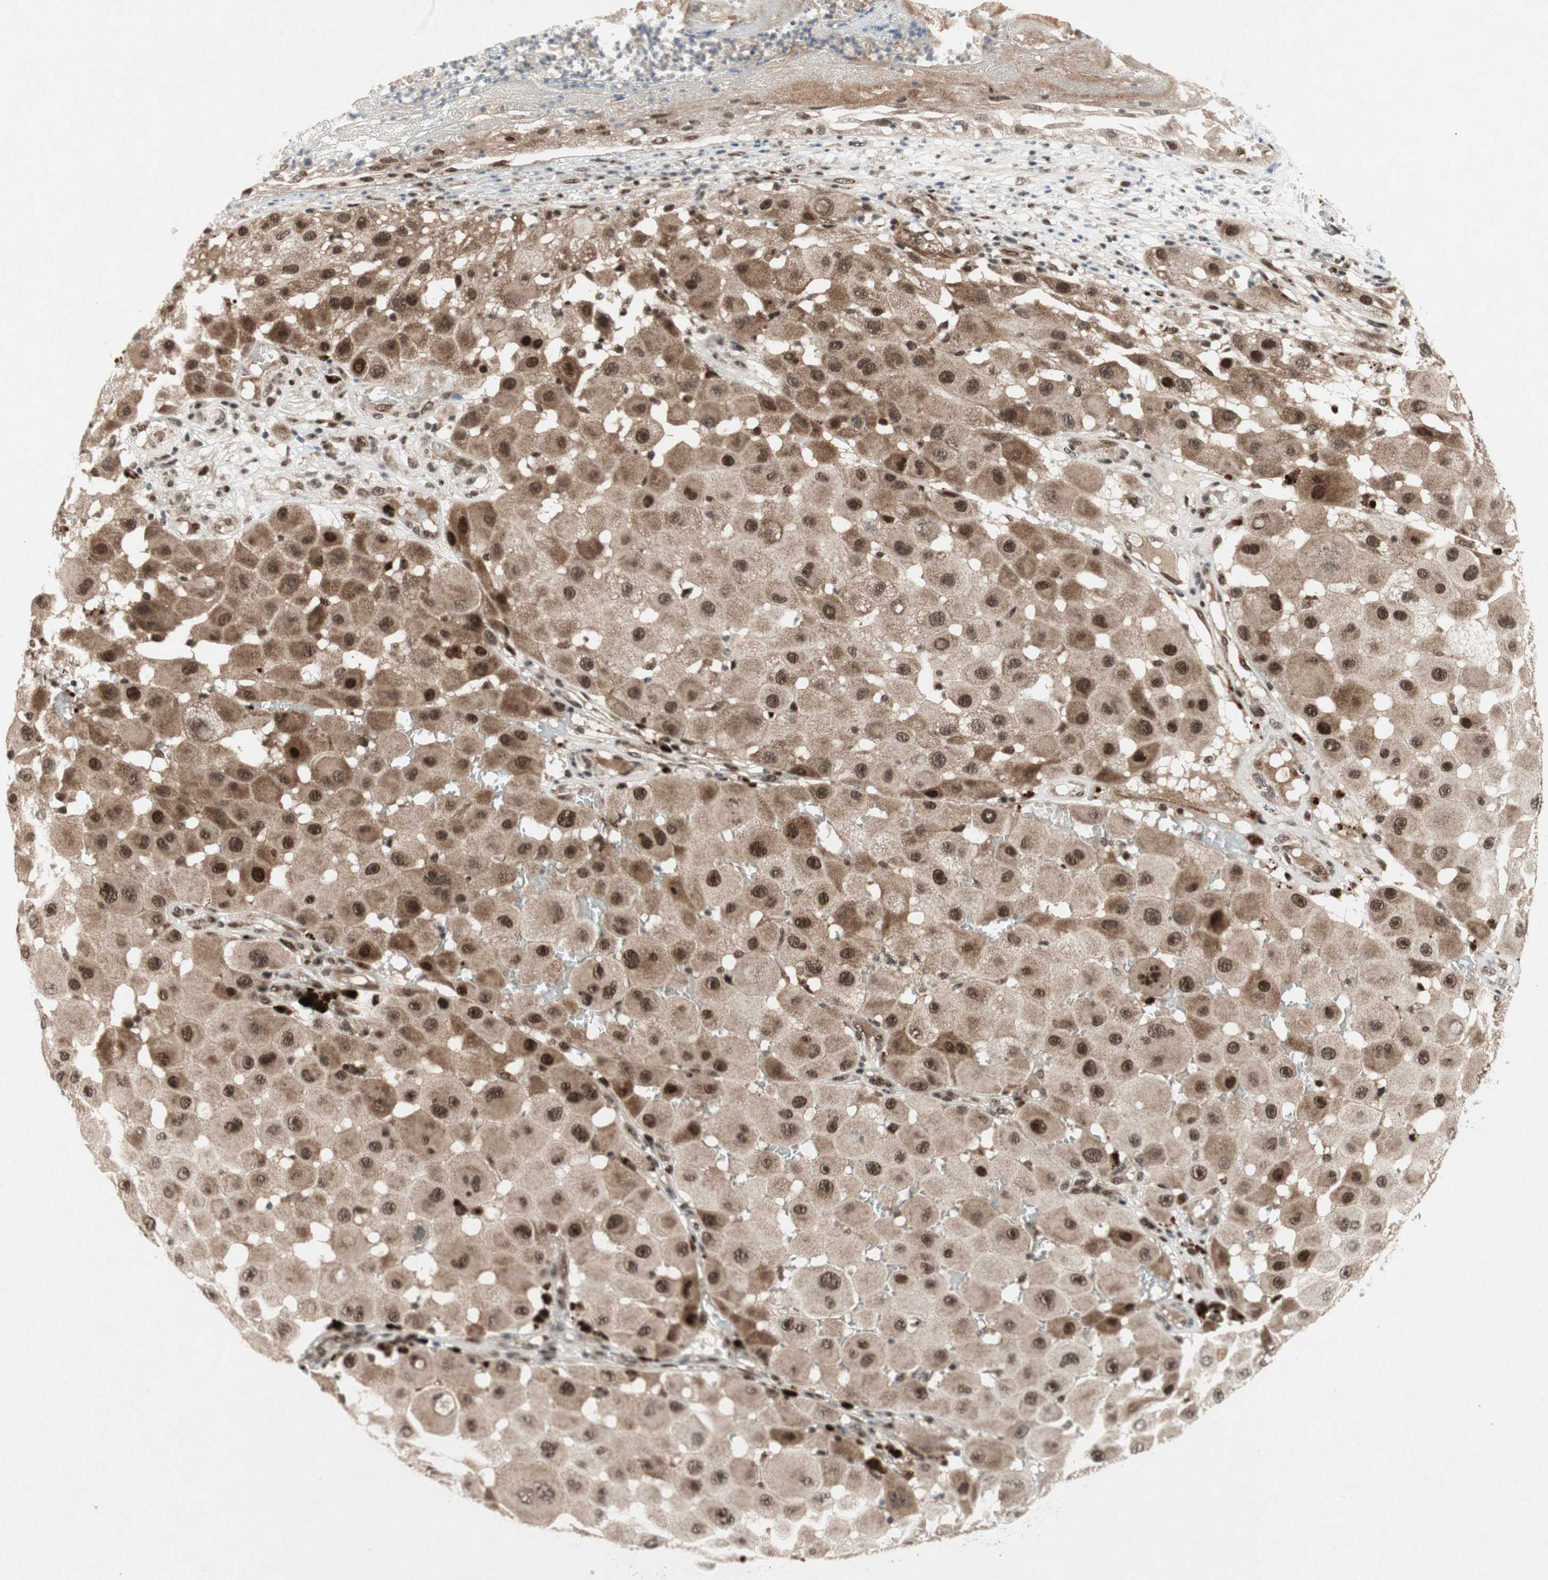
{"staining": {"intensity": "strong", "quantity": ">75%", "location": "cytoplasmic/membranous,nuclear"}, "tissue": "melanoma", "cell_type": "Tumor cells", "image_type": "cancer", "snomed": [{"axis": "morphology", "description": "Malignant melanoma, NOS"}, {"axis": "topography", "description": "Skin"}], "caption": "Human melanoma stained with a brown dye shows strong cytoplasmic/membranous and nuclear positive staining in approximately >75% of tumor cells.", "gene": "TCF12", "patient": {"sex": "female", "age": 81}}